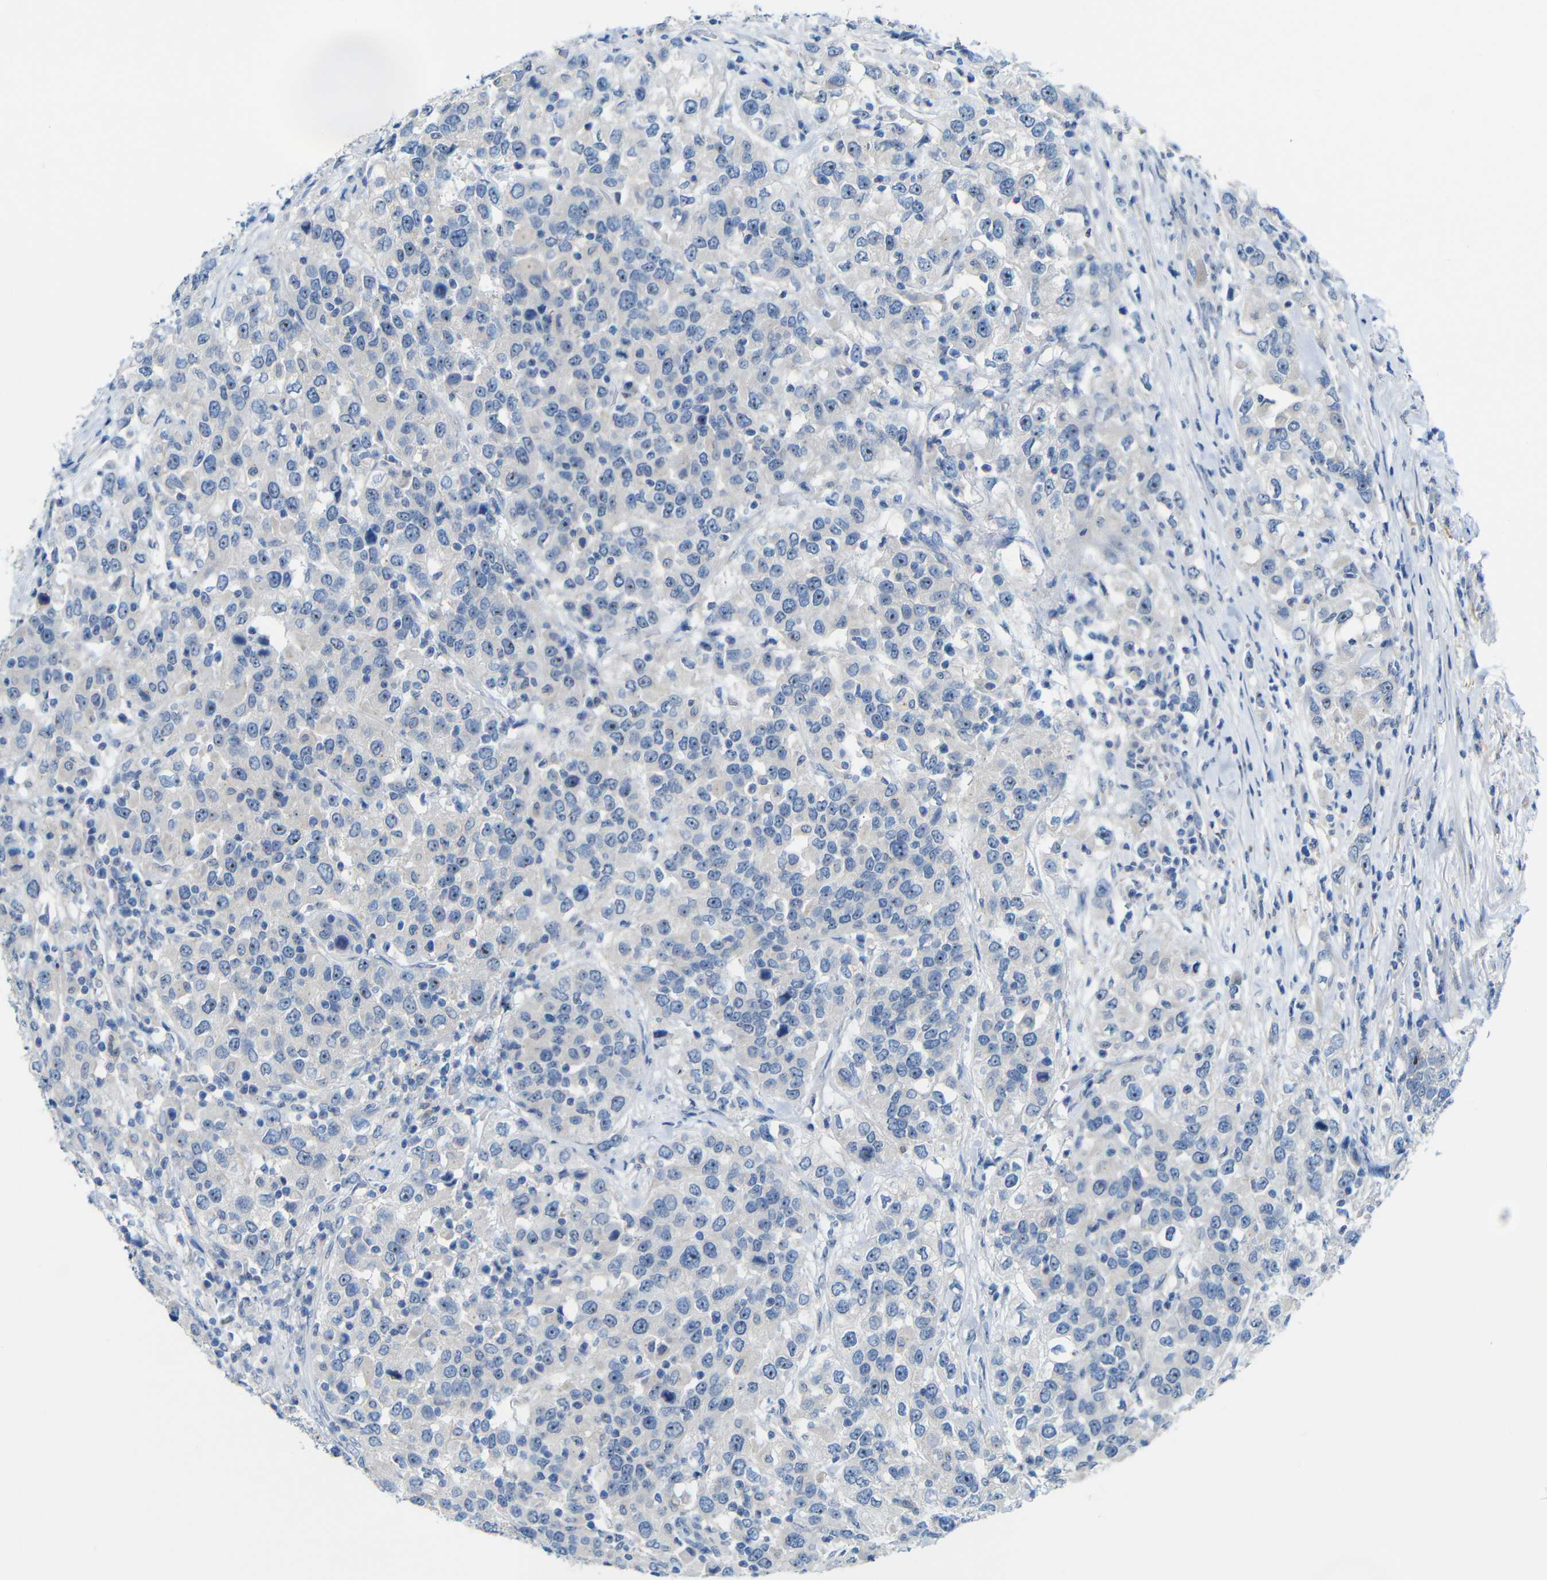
{"staining": {"intensity": "moderate", "quantity": "25%-75%", "location": "nuclear"}, "tissue": "urothelial cancer", "cell_type": "Tumor cells", "image_type": "cancer", "snomed": [{"axis": "morphology", "description": "Urothelial carcinoma, High grade"}, {"axis": "topography", "description": "Urinary bladder"}], "caption": "Tumor cells show medium levels of moderate nuclear positivity in approximately 25%-75% of cells in urothelial cancer. Immunohistochemistry stains the protein in brown and the nuclei are stained blue.", "gene": "C1orf210", "patient": {"sex": "female", "age": 80}}